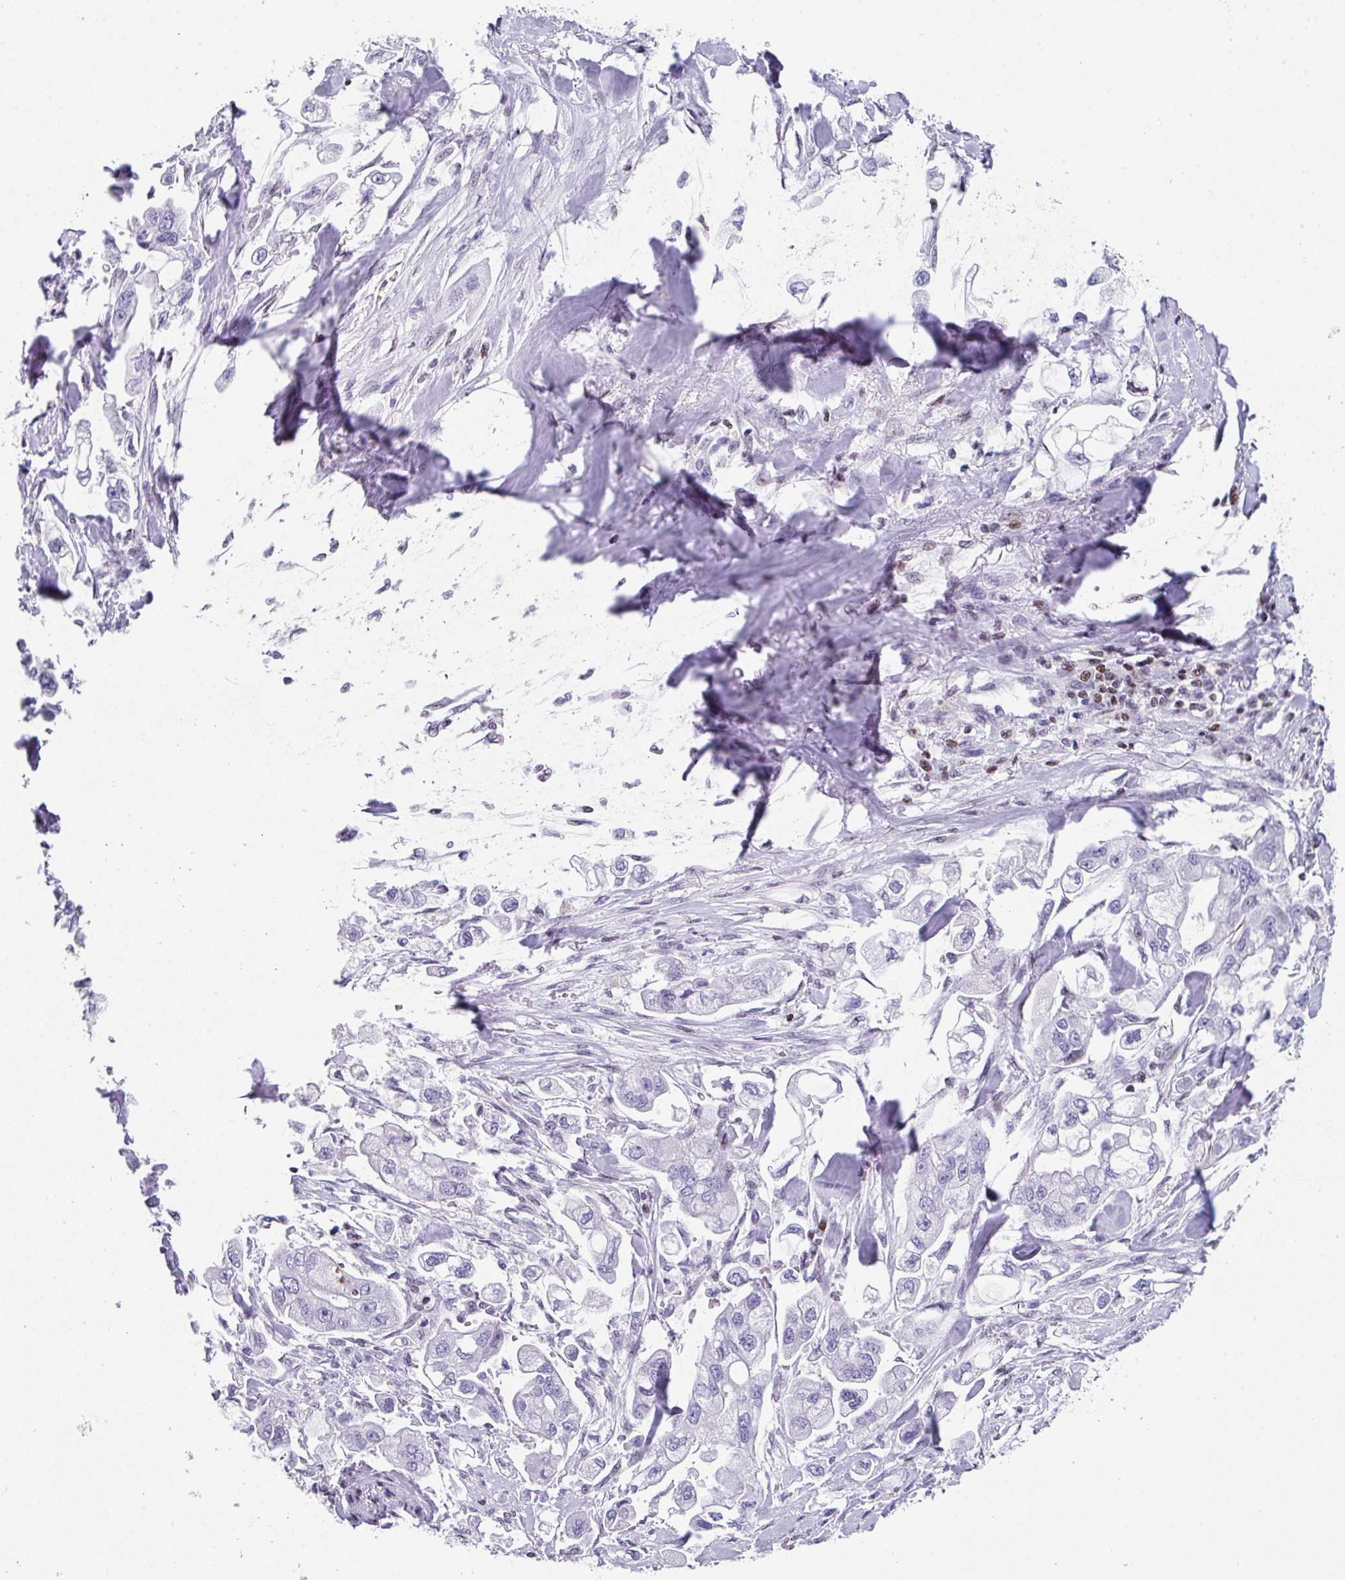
{"staining": {"intensity": "negative", "quantity": "none", "location": "none"}, "tissue": "stomach cancer", "cell_type": "Tumor cells", "image_type": "cancer", "snomed": [{"axis": "morphology", "description": "Adenocarcinoma, NOS"}, {"axis": "topography", "description": "Stomach"}], "caption": "Tumor cells are negative for protein expression in human stomach adenocarcinoma.", "gene": "TCF3", "patient": {"sex": "male", "age": 62}}